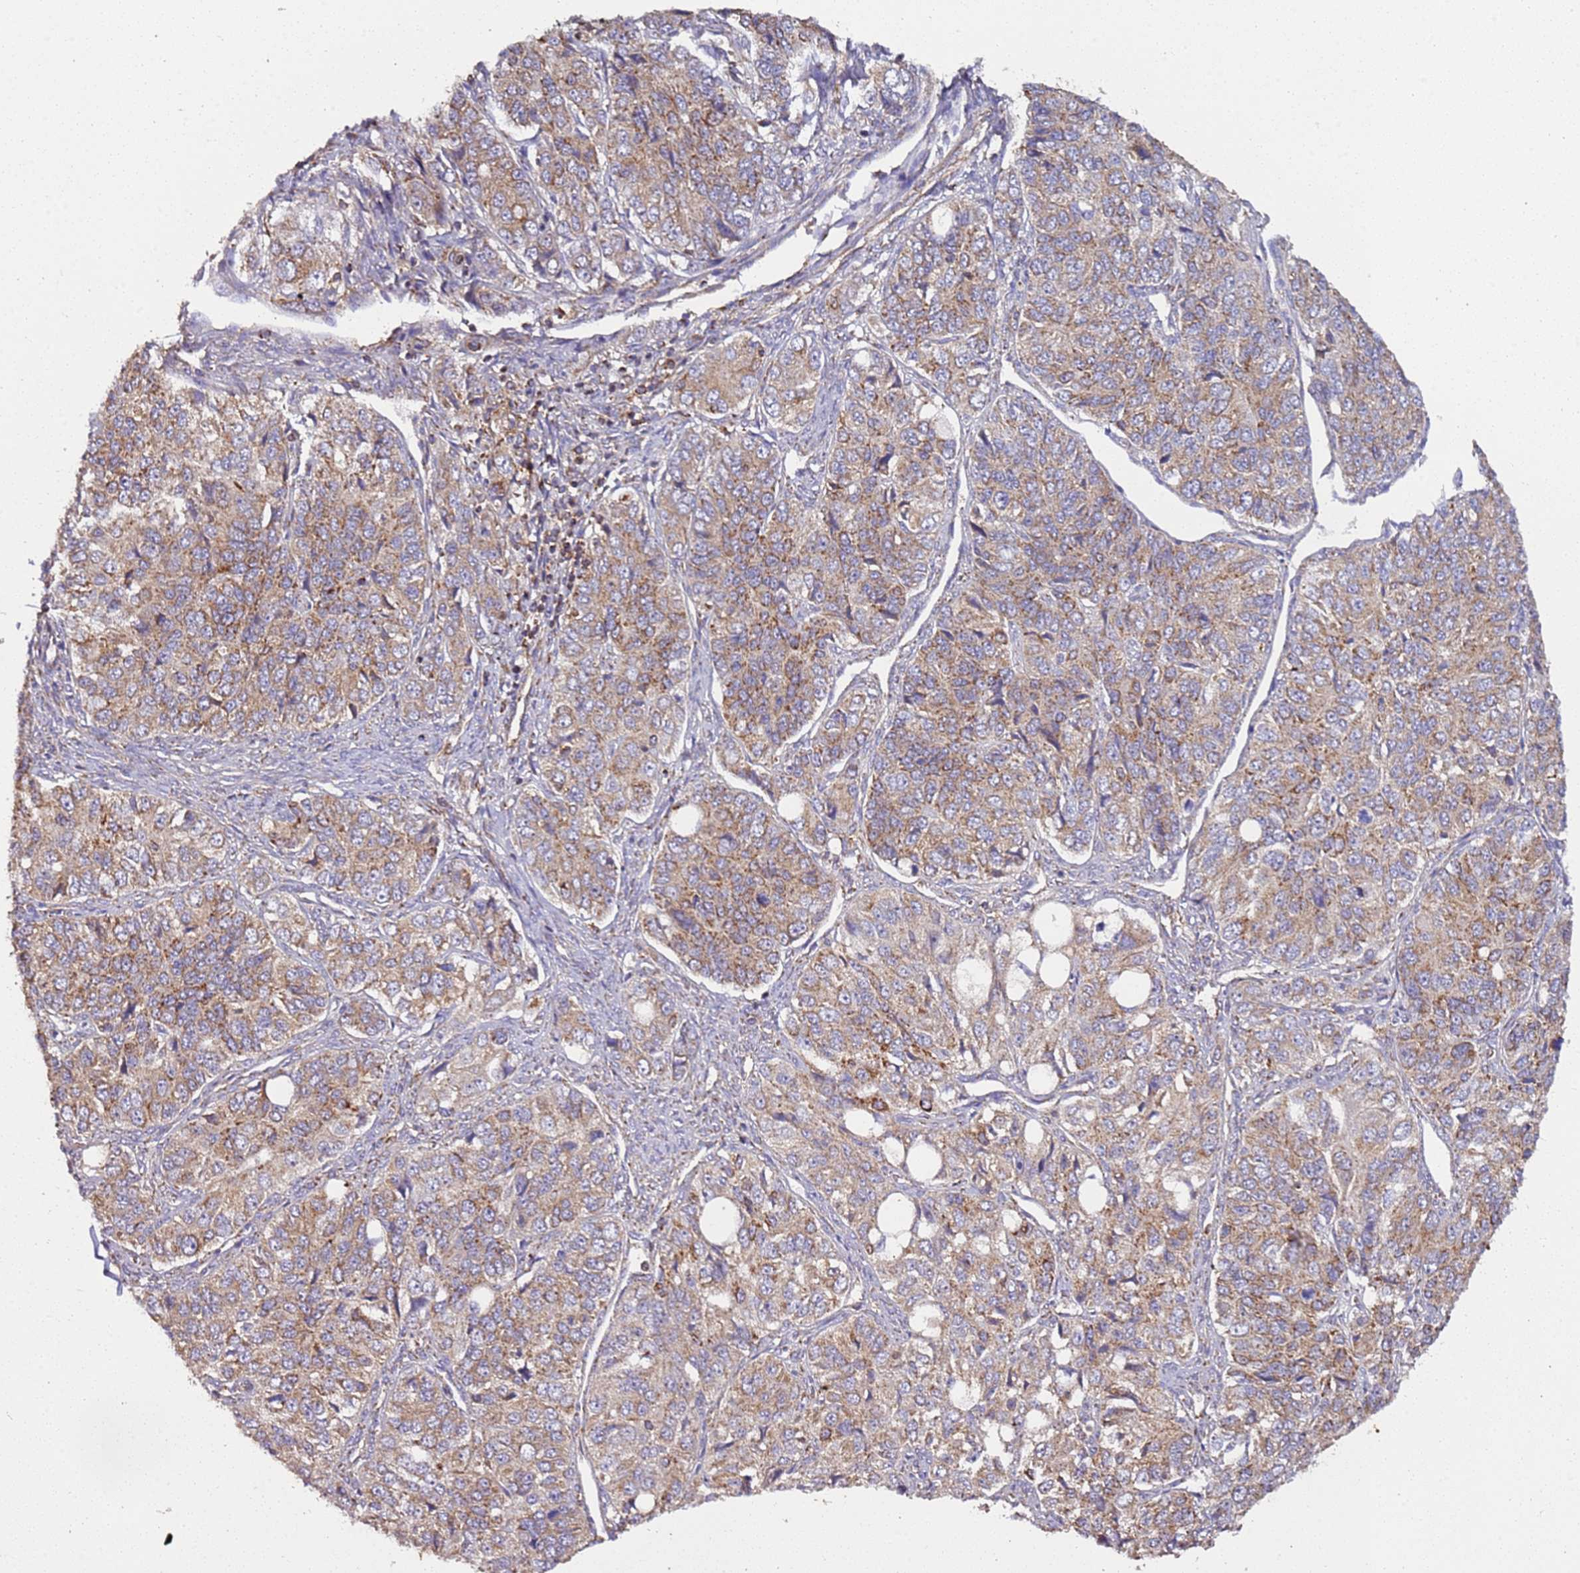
{"staining": {"intensity": "moderate", "quantity": ">75%", "location": "cytoplasmic/membranous"}, "tissue": "ovarian cancer", "cell_type": "Tumor cells", "image_type": "cancer", "snomed": [{"axis": "morphology", "description": "Carcinoma, endometroid"}, {"axis": "topography", "description": "Ovary"}], "caption": "A photomicrograph showing moderate cytoplasmic/membranous staining in approximately >75% of tumor cells in endometroid carcinoma (ovarian), as visualized by brown immunohistochemical staining.", "gene": "RMND5A", "patient": {"sex": "female", "age": 51}}